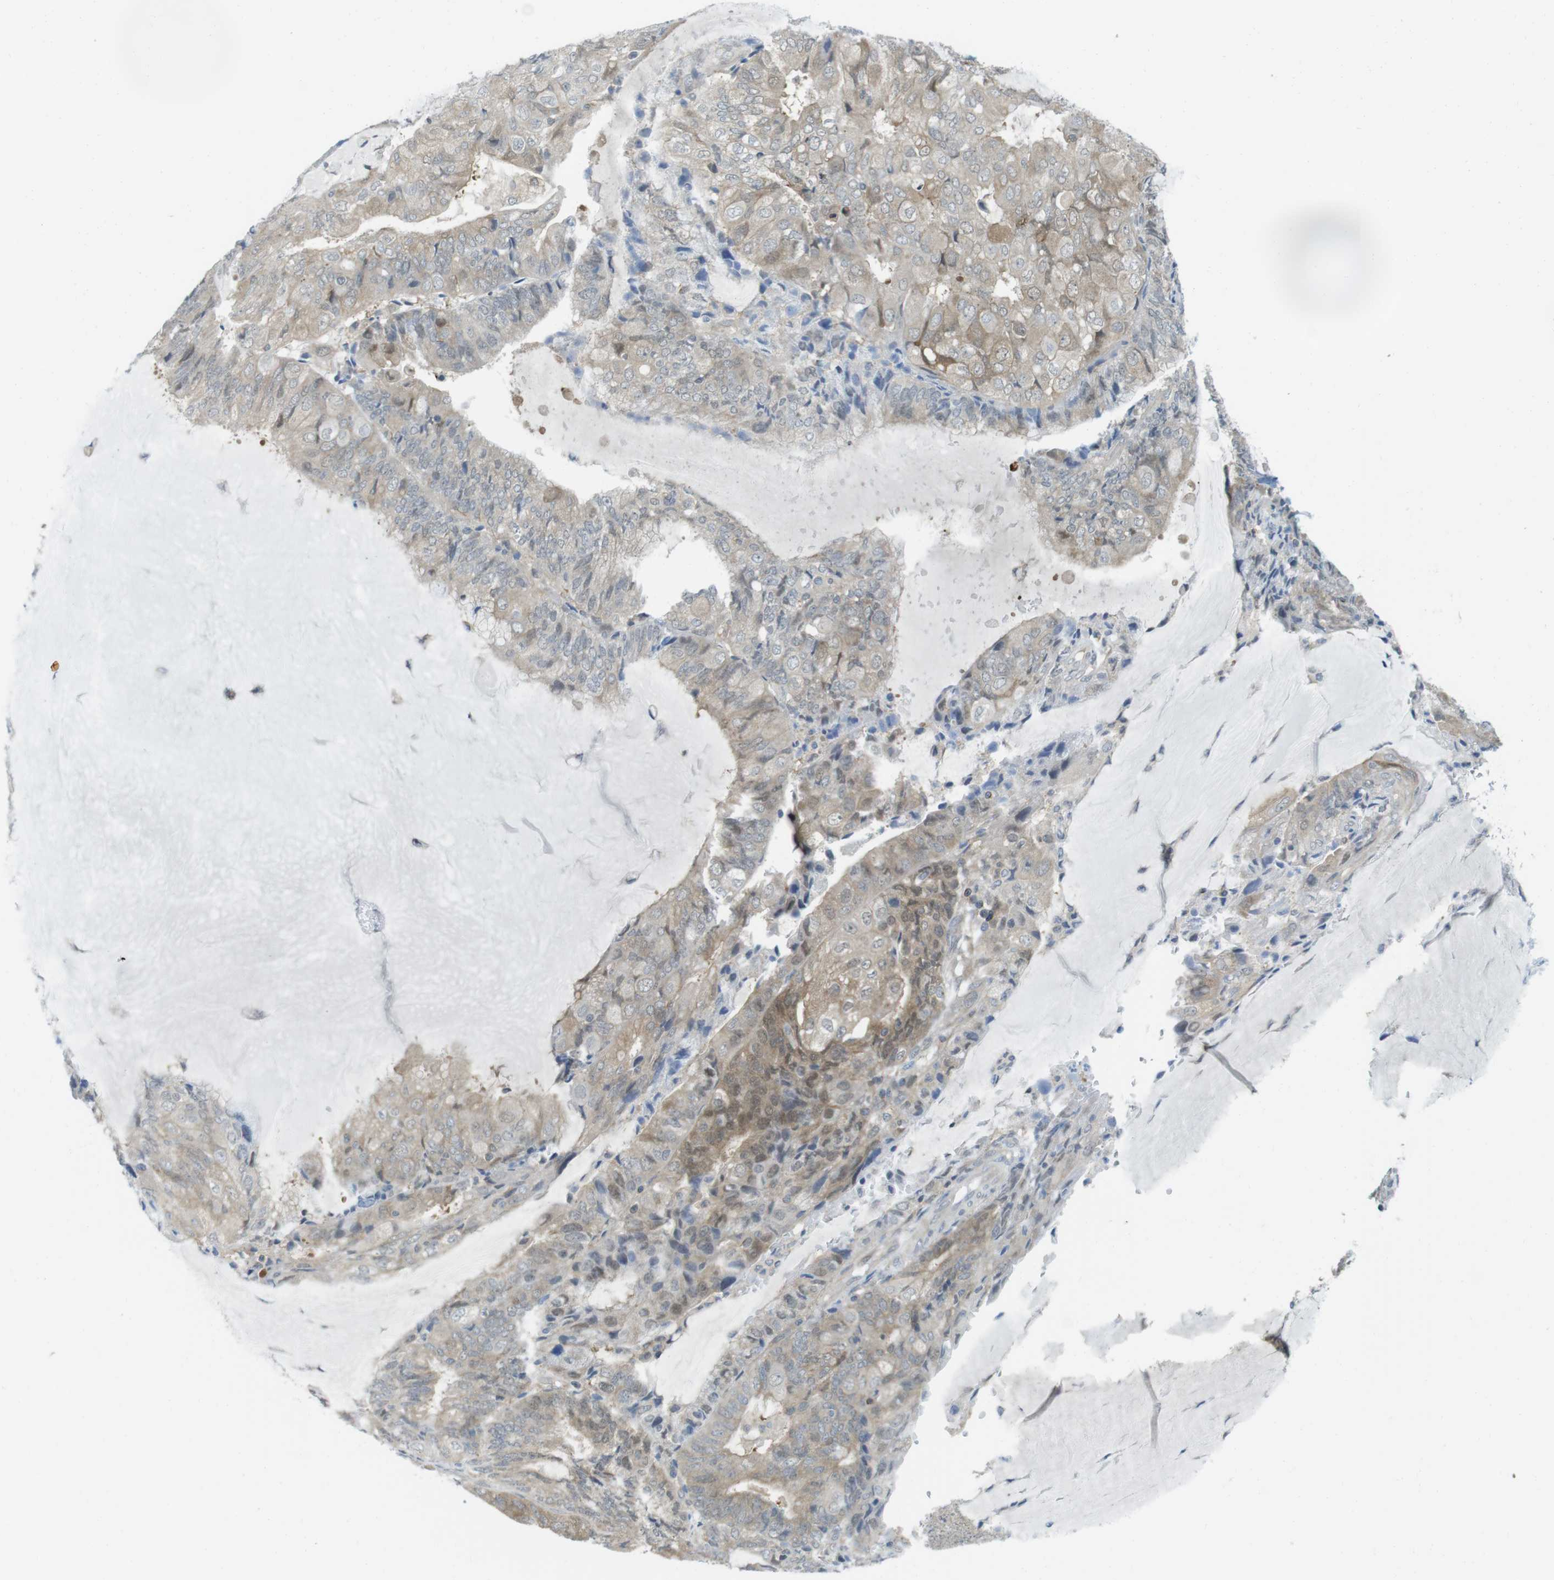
{"staining": {"intensity": "weak", "quantity": ">75%", "location": "cytoplasmic/membranous,nuclear"}, "tissue": "endometrial cancer", "cell_type": "Tumor cells", "image_type": "cancer", "snomed": [{"axis": "morphology", "description": "Adenocarcinoma, NOS"}, {"axis": "topography", "description": "Endometrium"}], "caption": "Tumor cells display low levels of weak cytoplasmic/membranous and nuclear staining in about >75% of cells in human endometrial cancer.", "gene": "CASP2", "patient": {"sex": "female", "age": 81}}